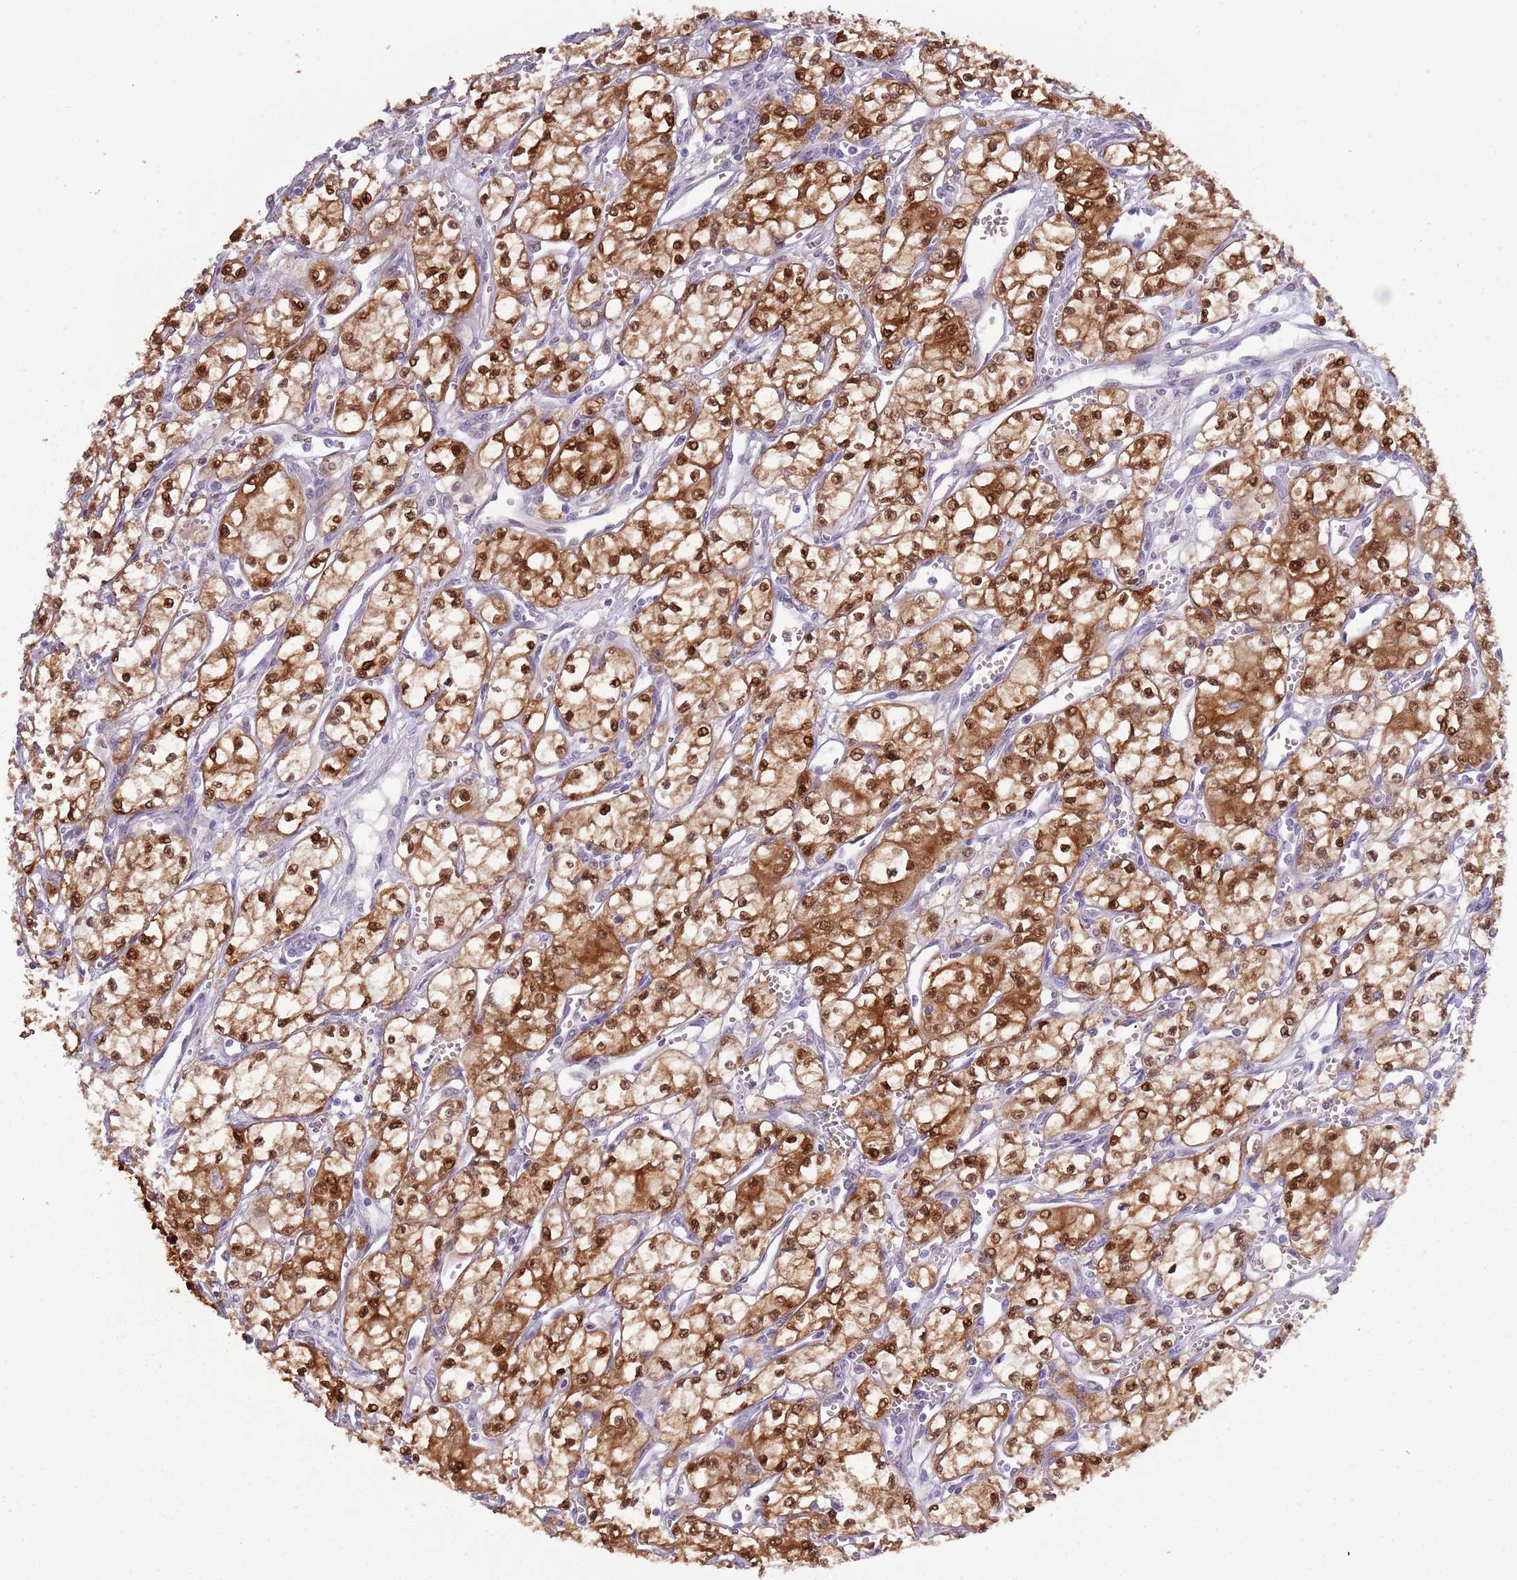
{"staining": {"intensity": "strong", "quantity": ">75%", "location": "cytoplasmic/membranous,nuclear"}, "tissue": "renal cancer", "cell_type": "Tumor cells", "image_type": "cancer", "snomed": [{"axis": "morphology", "description": "Adenocarcinoma, NOS"}, {"axis": "topography", "description": "Kidney"}], "caption": "Renal cancer was stained to show a protein in brown. There is high levels of strong cytoplasmic/membranous and nuclear positivity in approximately >75% of tumor cells.", "gene": "NBPF6", "patient": {"sex": "male", "age": 59}}